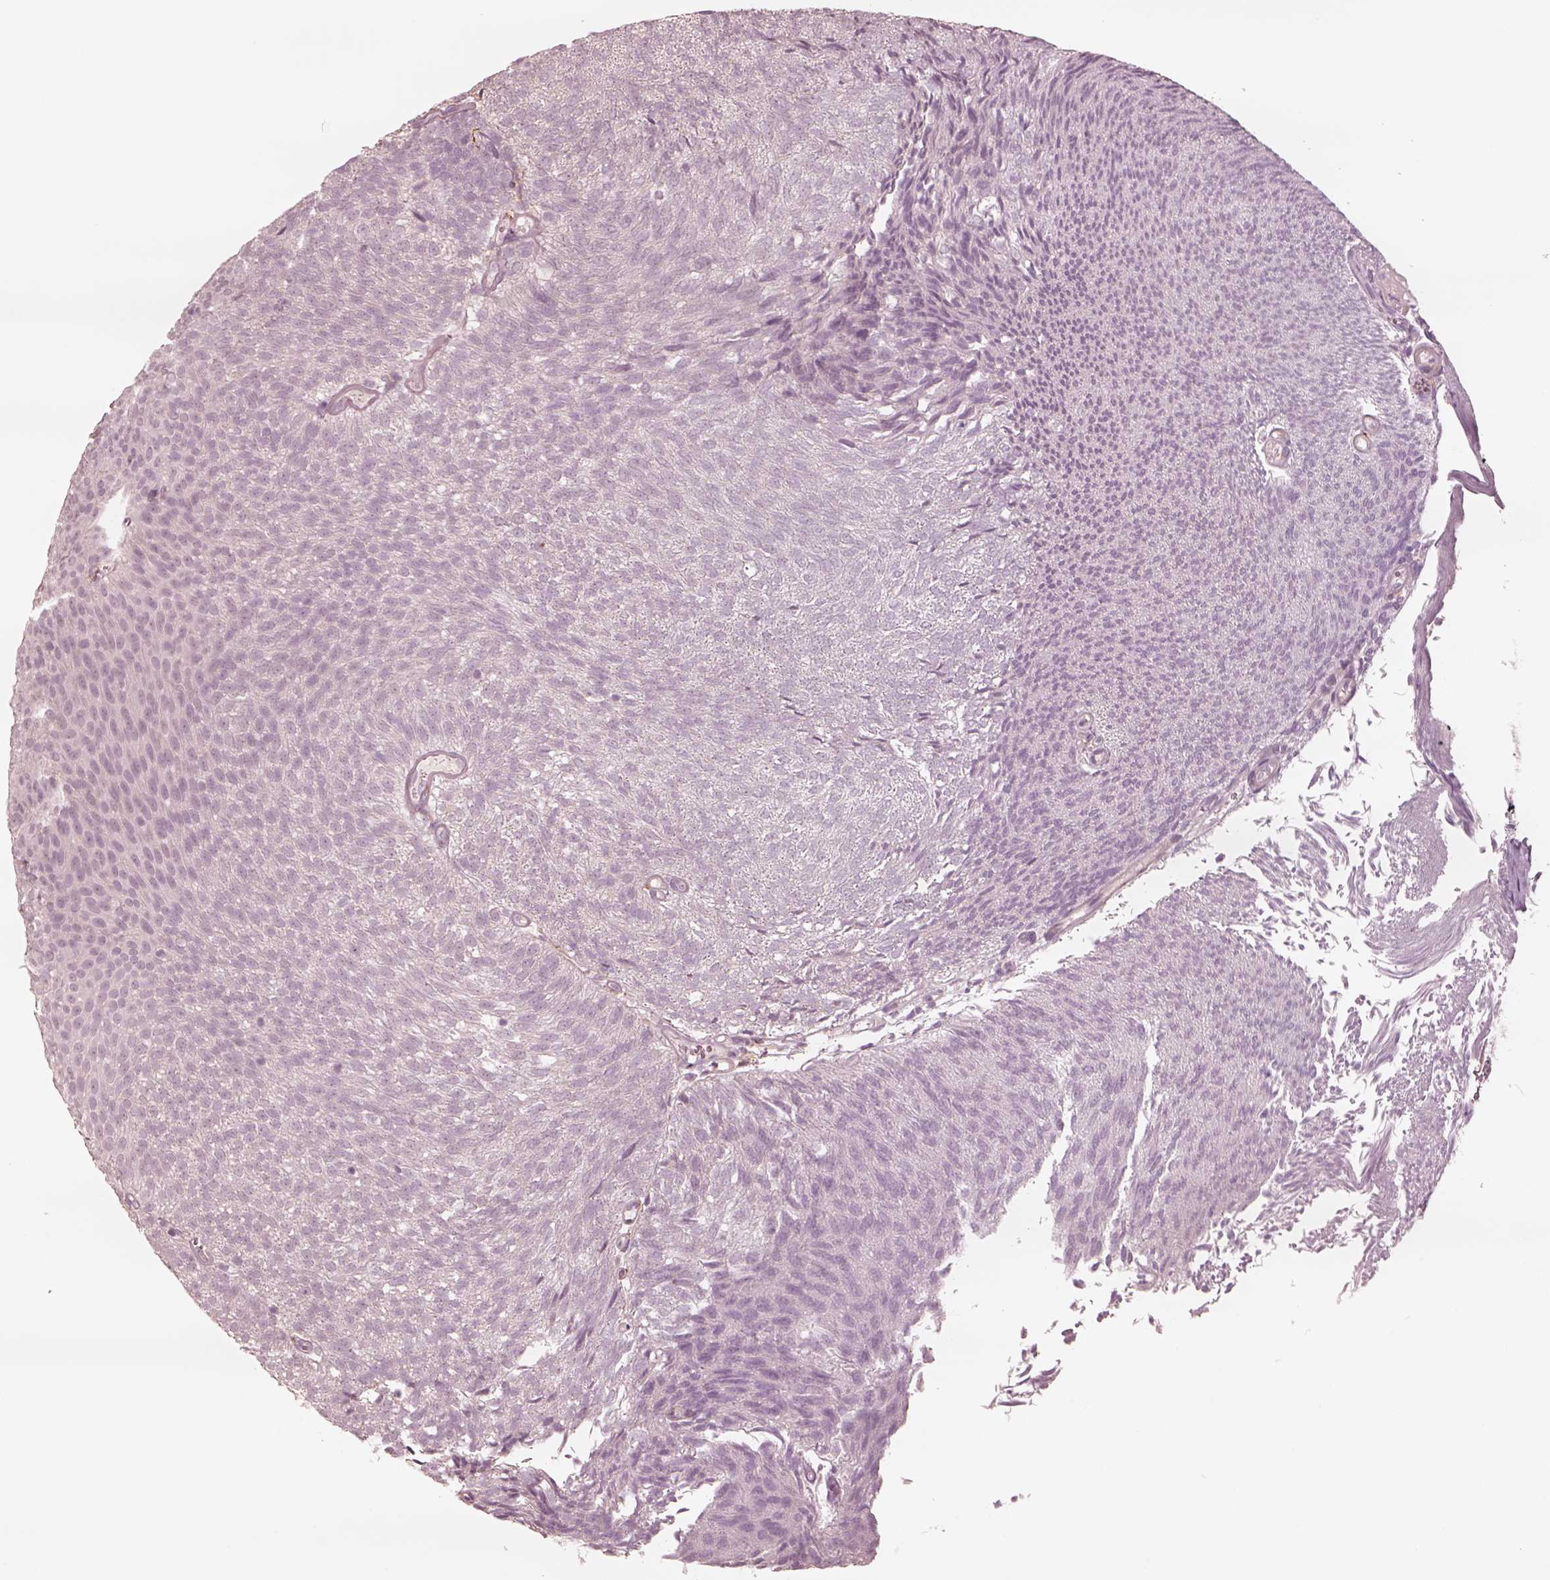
{"staining": {"intensity": "negative", "quantity": "none", "location": "none"}, "tissue": "urothelial cancer", "cell_type": "Tumor cells", "image_type": "cancer", "snomed": [{"axis": "morphology", "description": "Urothelial carcinoma, Low grade"}, {"axis": "topography", "description": "Urinary bladder"}], "caption": "IHC photomicrograph of neoplastic tissue: human low-grade urothelial carcinoma stained with DAB (3,3'-diaminobenzidine) shows no significant protein staining in tumor cells.", "gene": "DNAAF9", "patient": {"sex": "male", "age": 77}}